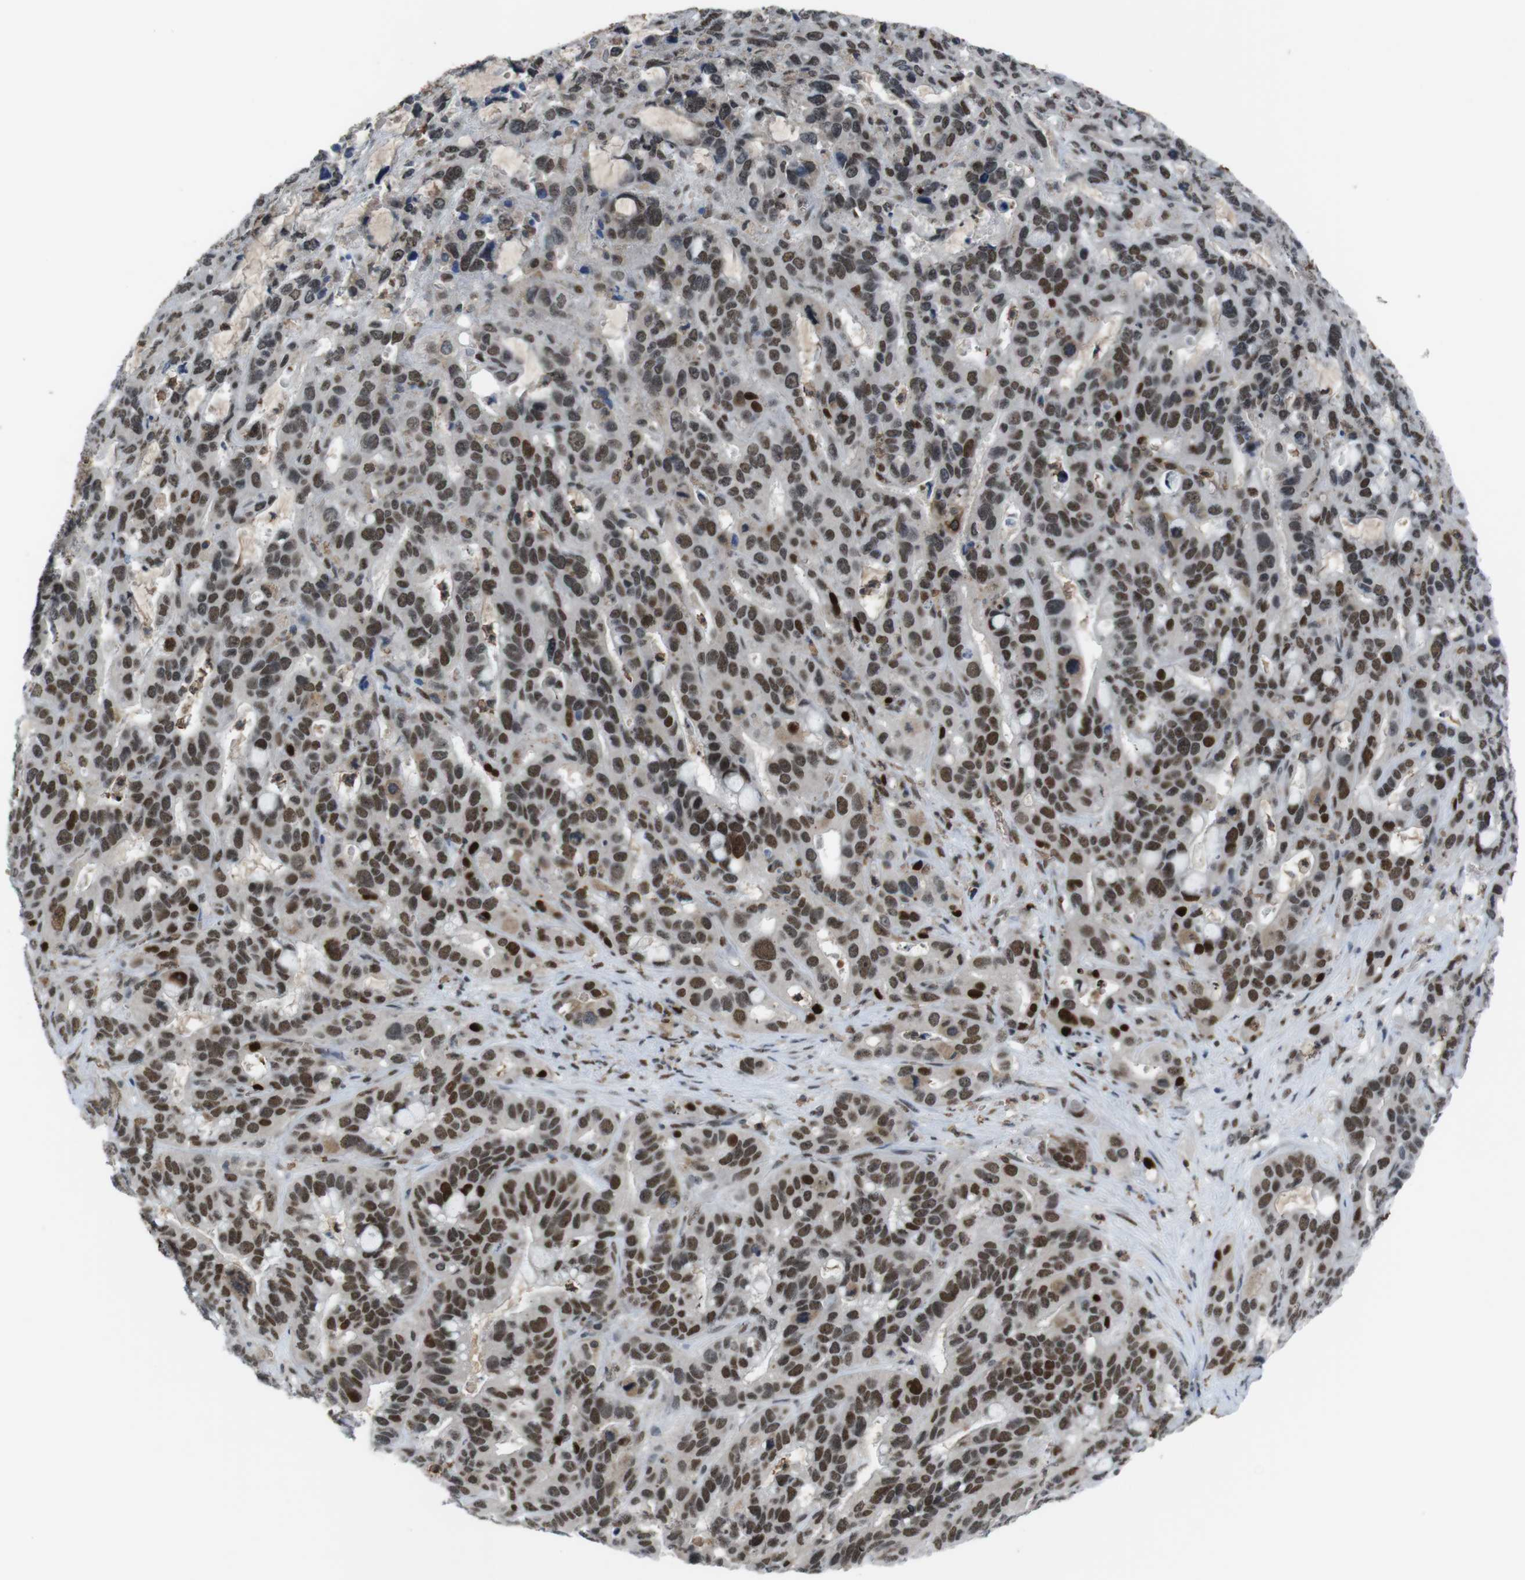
{"staining": {"intensity": "strong", "quantity": ">75%", "location": "nuclear"}, "tissue": "liver cancer", "cell_type": "Tumor cells", "image_type": "cancer", "snomed": [{"axis": "morphology", "description": "Cholangiocarcinoma"}, {"axis": "topography", "description": "Liver"}], "caption": "Protein expression by IHC reveals strong nuclear expression in about >75% of tumor cells in liver cancer.", "gene": "SUB1", "patient": {"sex": "female", "age": 65}}